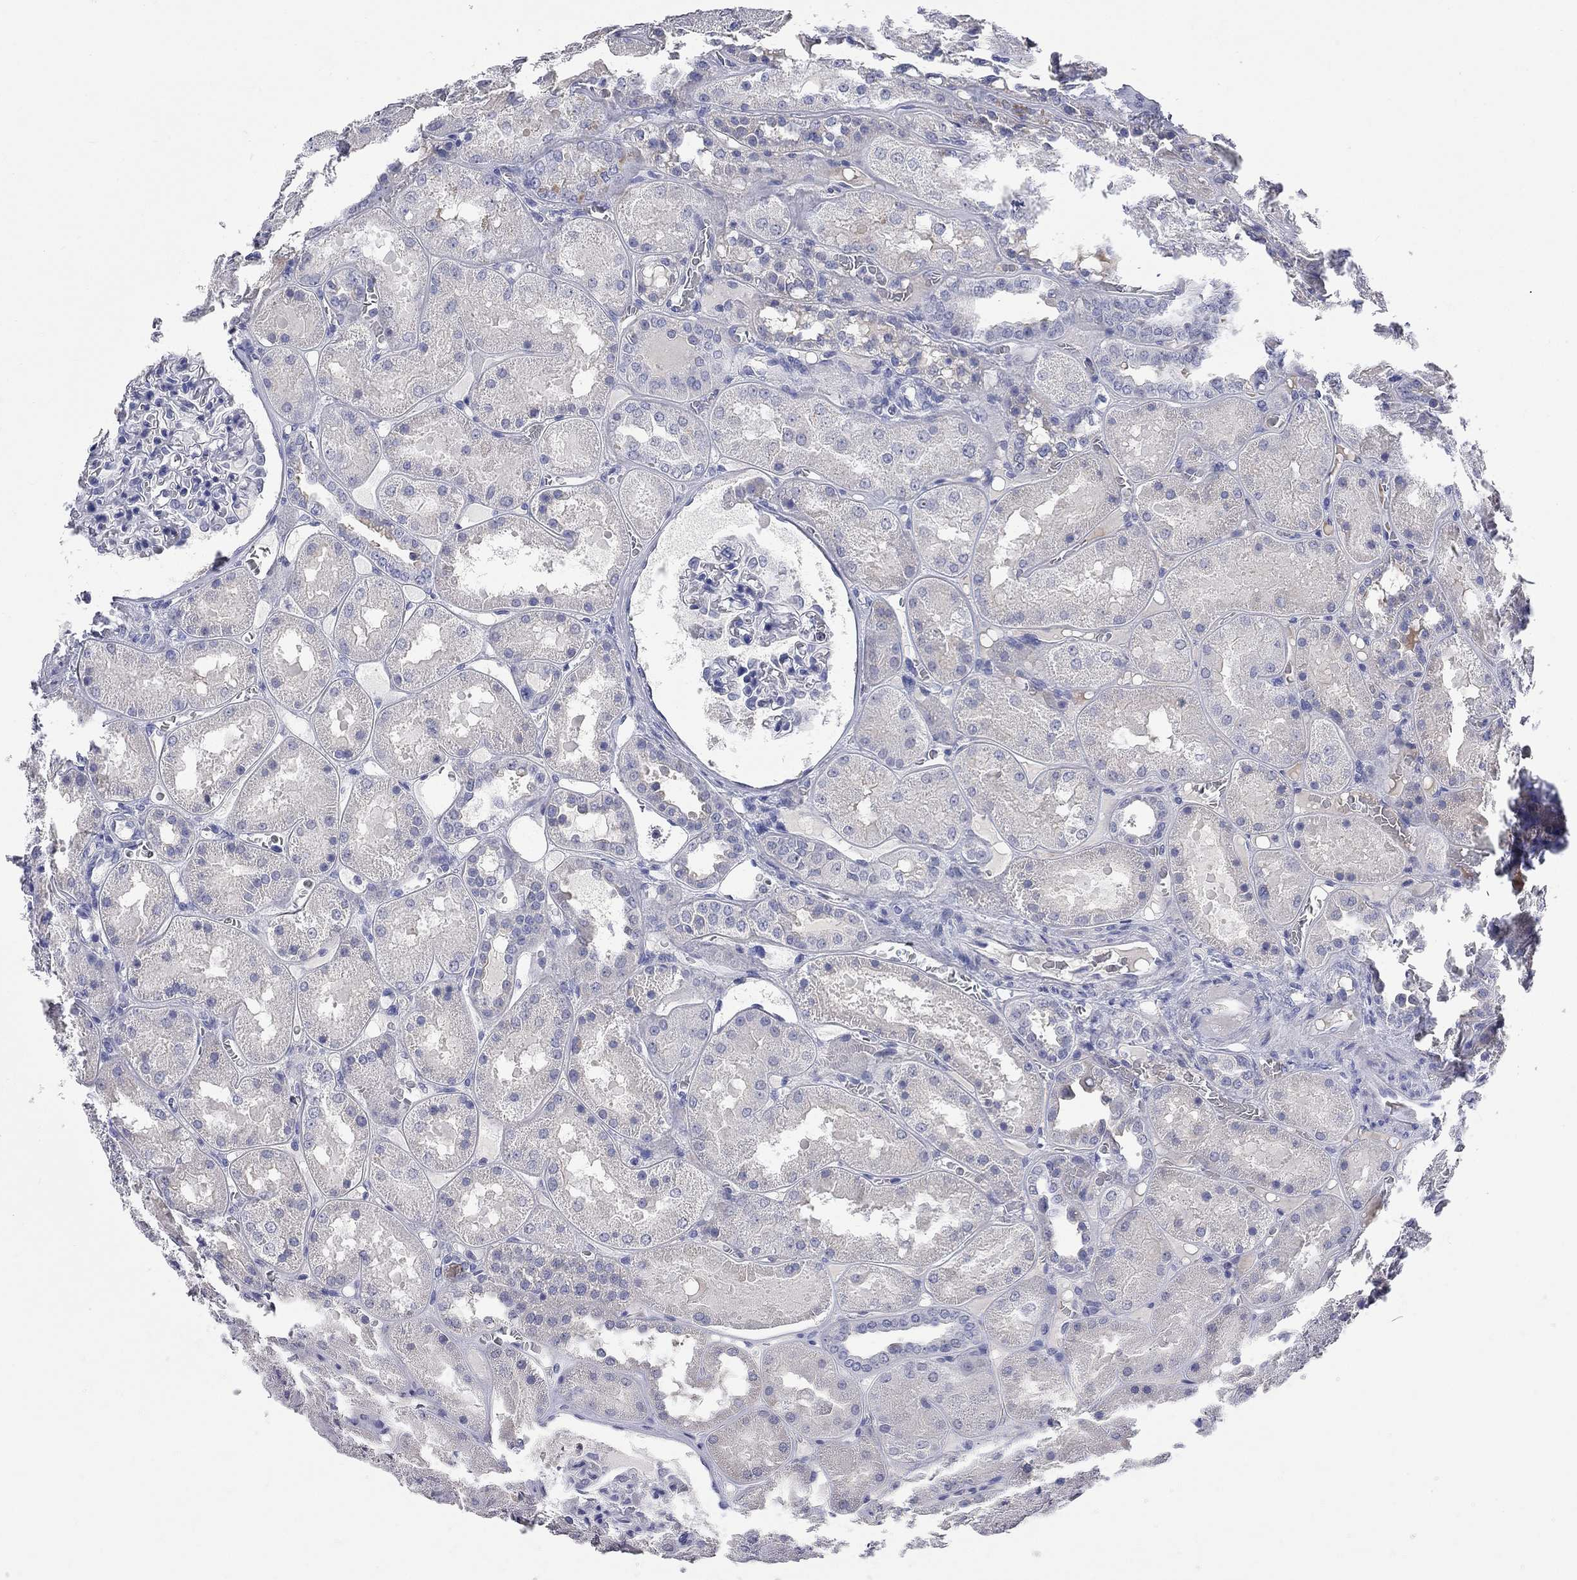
{"staining": {"intensity": "negative", "quantity": "none", "location": "none"}, "tissue": "kidney", "cell_type": "Cells in glomeruli", "image_type": "normal", "snomed": [{"axis": "morphology", "description": "Normal tissue, NOS"}, {"axis": "topography", "description": "Kidney"}], "caption": "A histopathology image of kidney stained for a protein demonstrates no brown staining in cells in glomeruli. (Stains: DAB immunohistochemistry (IHC) with hematoxylin counter stain, Microscopy: brightfield microscopy at high magnification).", "gene": "FAM221B", "patient": {"sex": "male", "age": 73}}